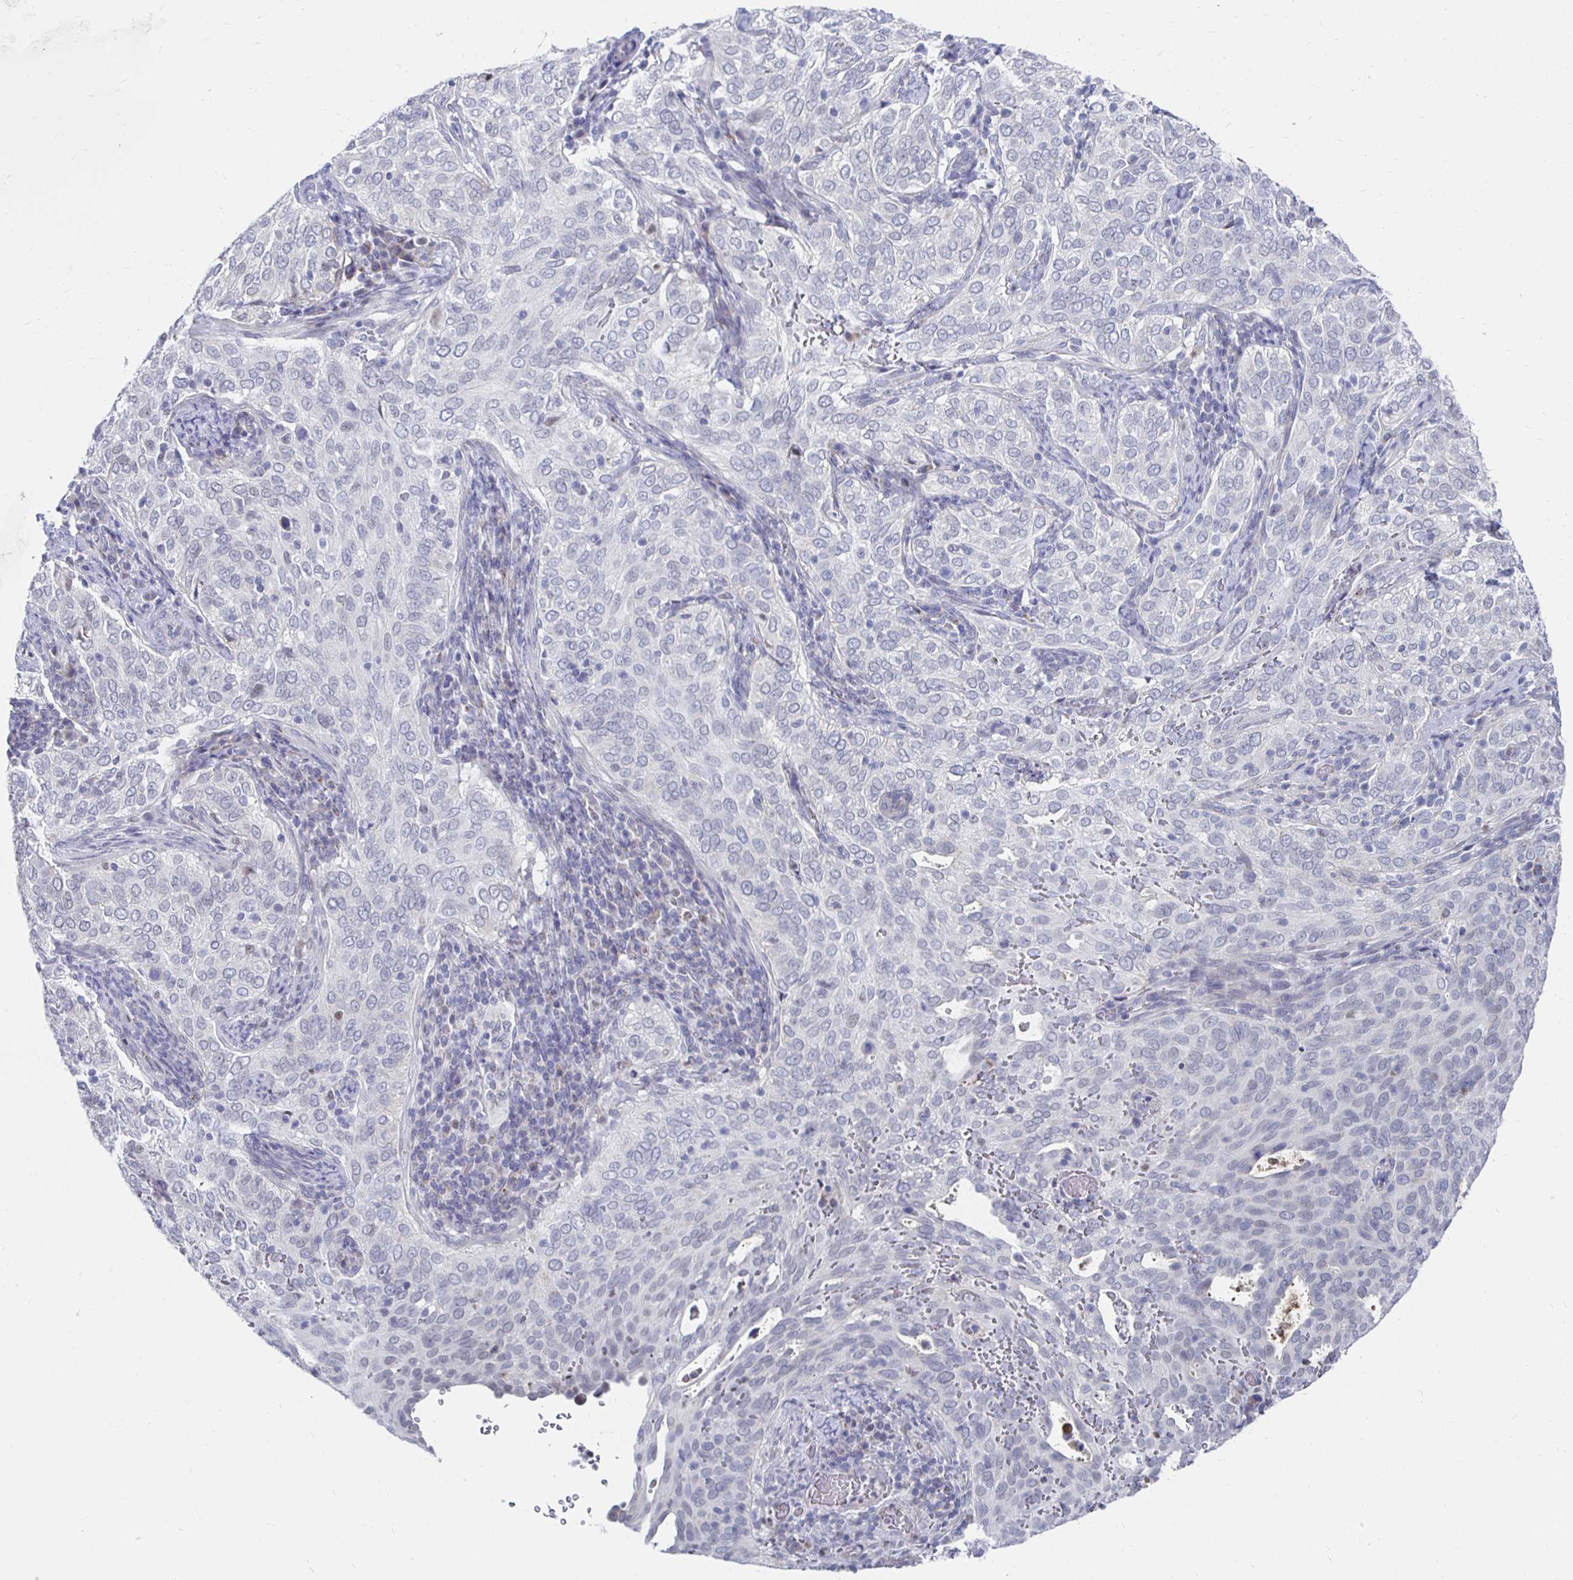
{"staining": {"intensity": "negative", "quantity": "none", "location": "none"}, "tissue": "cervical cancer", "cell_type": "Tumor cells", "image_type": "cancer", "snomed": [{"axis": "morphology", "description": "Squamous cell carcinoma, NOS"}, {"axis": "topography", "description": "Cervix"}], "caption": "Immunohistochemistry (IHC) image of neoplastic tissue: squamous cell carcinoma (cervical) stained with DAB shows no significant protein positivity in tumor cells.", "gene": "NOCT", "patient": {"sex": "female", "age": 38}}